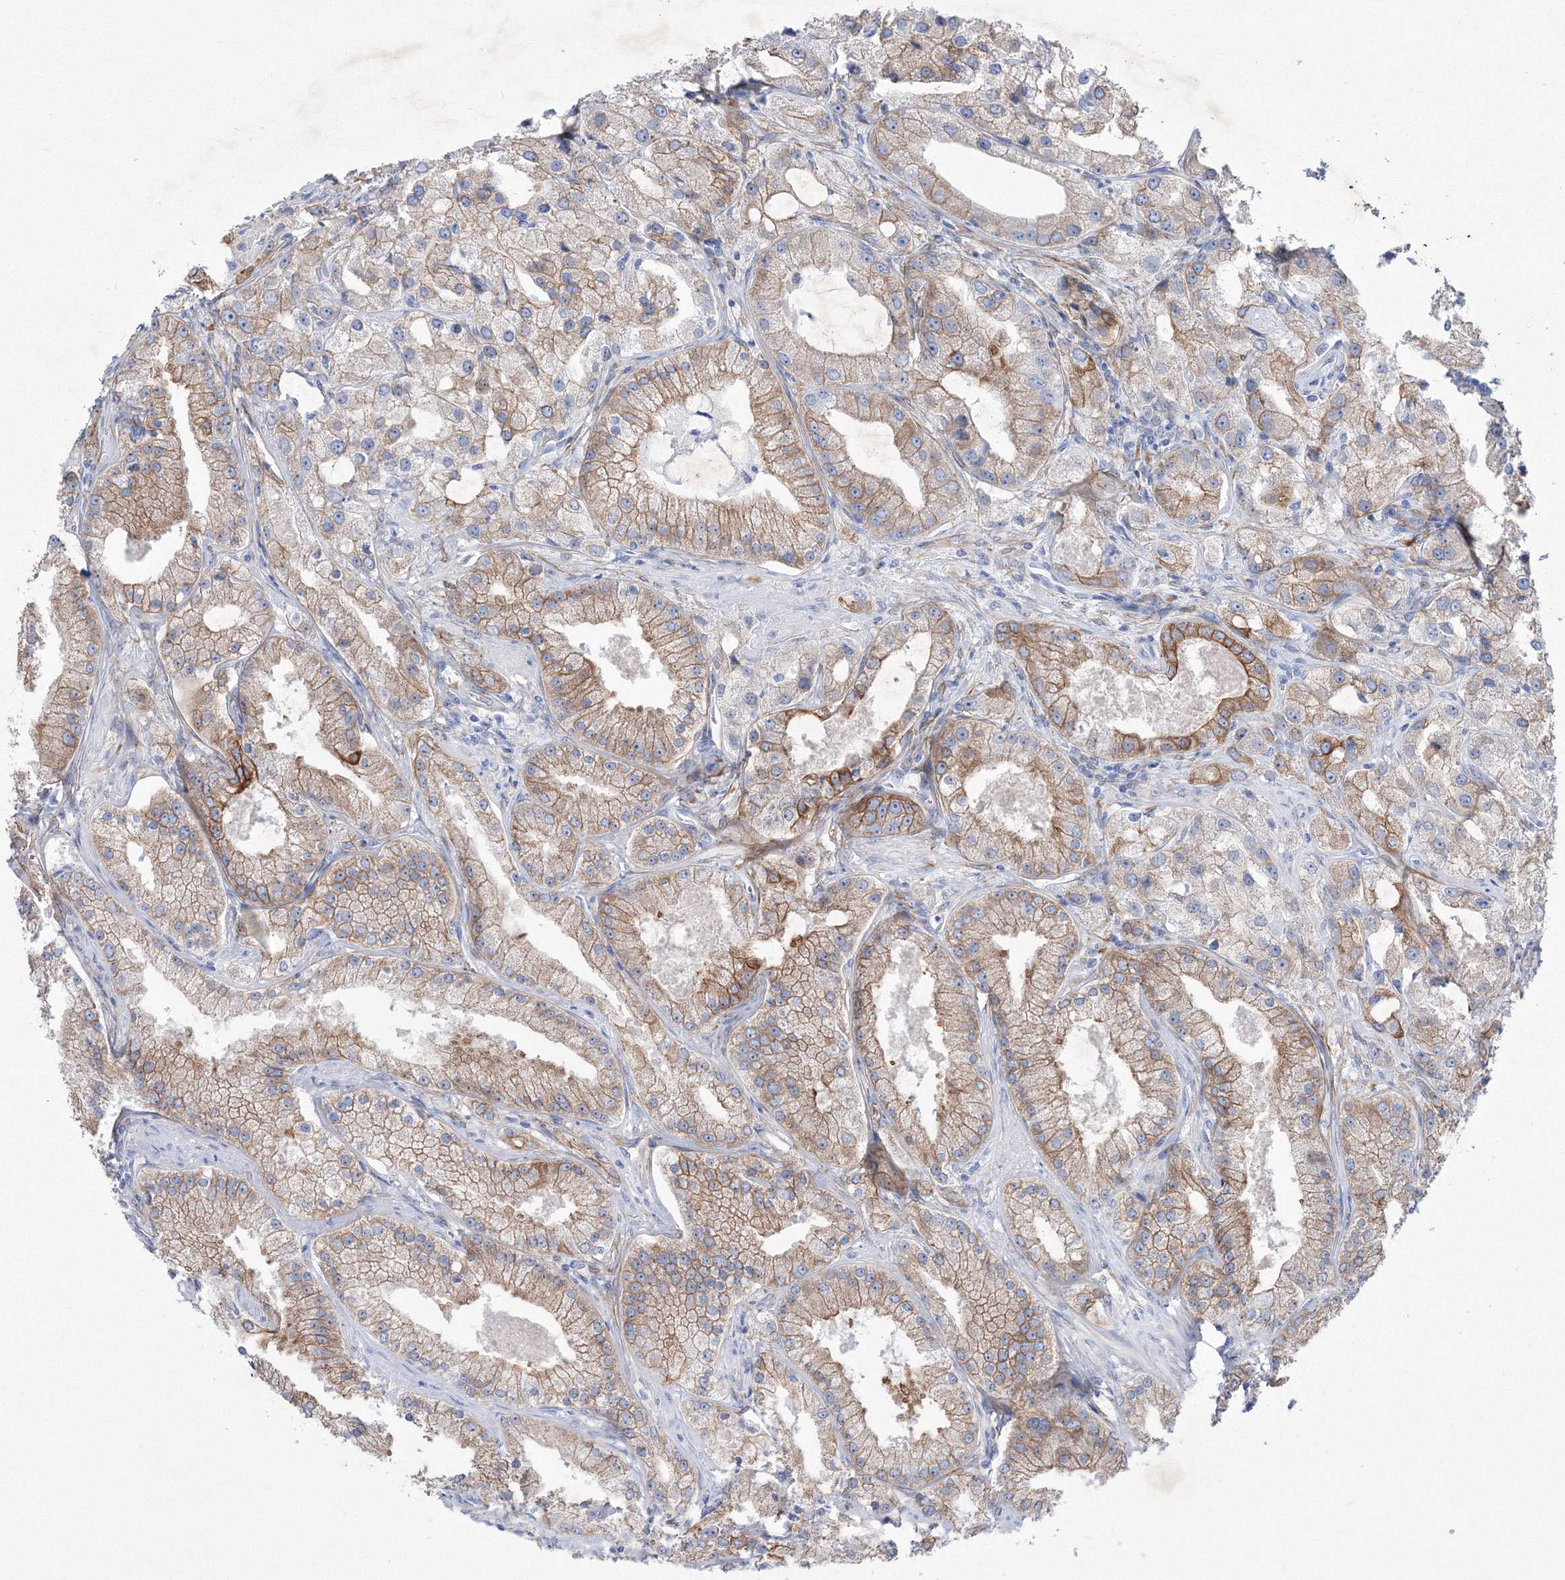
{"staining": {"intensity": "moderate", "quantity": ">75%", "location": "cytoplasmic/membranous"}, "tissue": "prostate cancer", "cell_type": "Tumor cells", "image_type": "cancer", "snomed": [{"axis": "morphology", "description": "Adenocarcinoma, Low grade"}, {"axis": "topography", "description": "Prostate"}], "caption": "Immunohistochemistry (IHC) of prostate cancer (low-grade adenocarcinoma) demonstrates medium levels of moderate cytoplasmic/membranous expression in approximately >75% of tumor cells.", "gene": "TMEM139", "patient": {"sex": "male", "age": 69}}